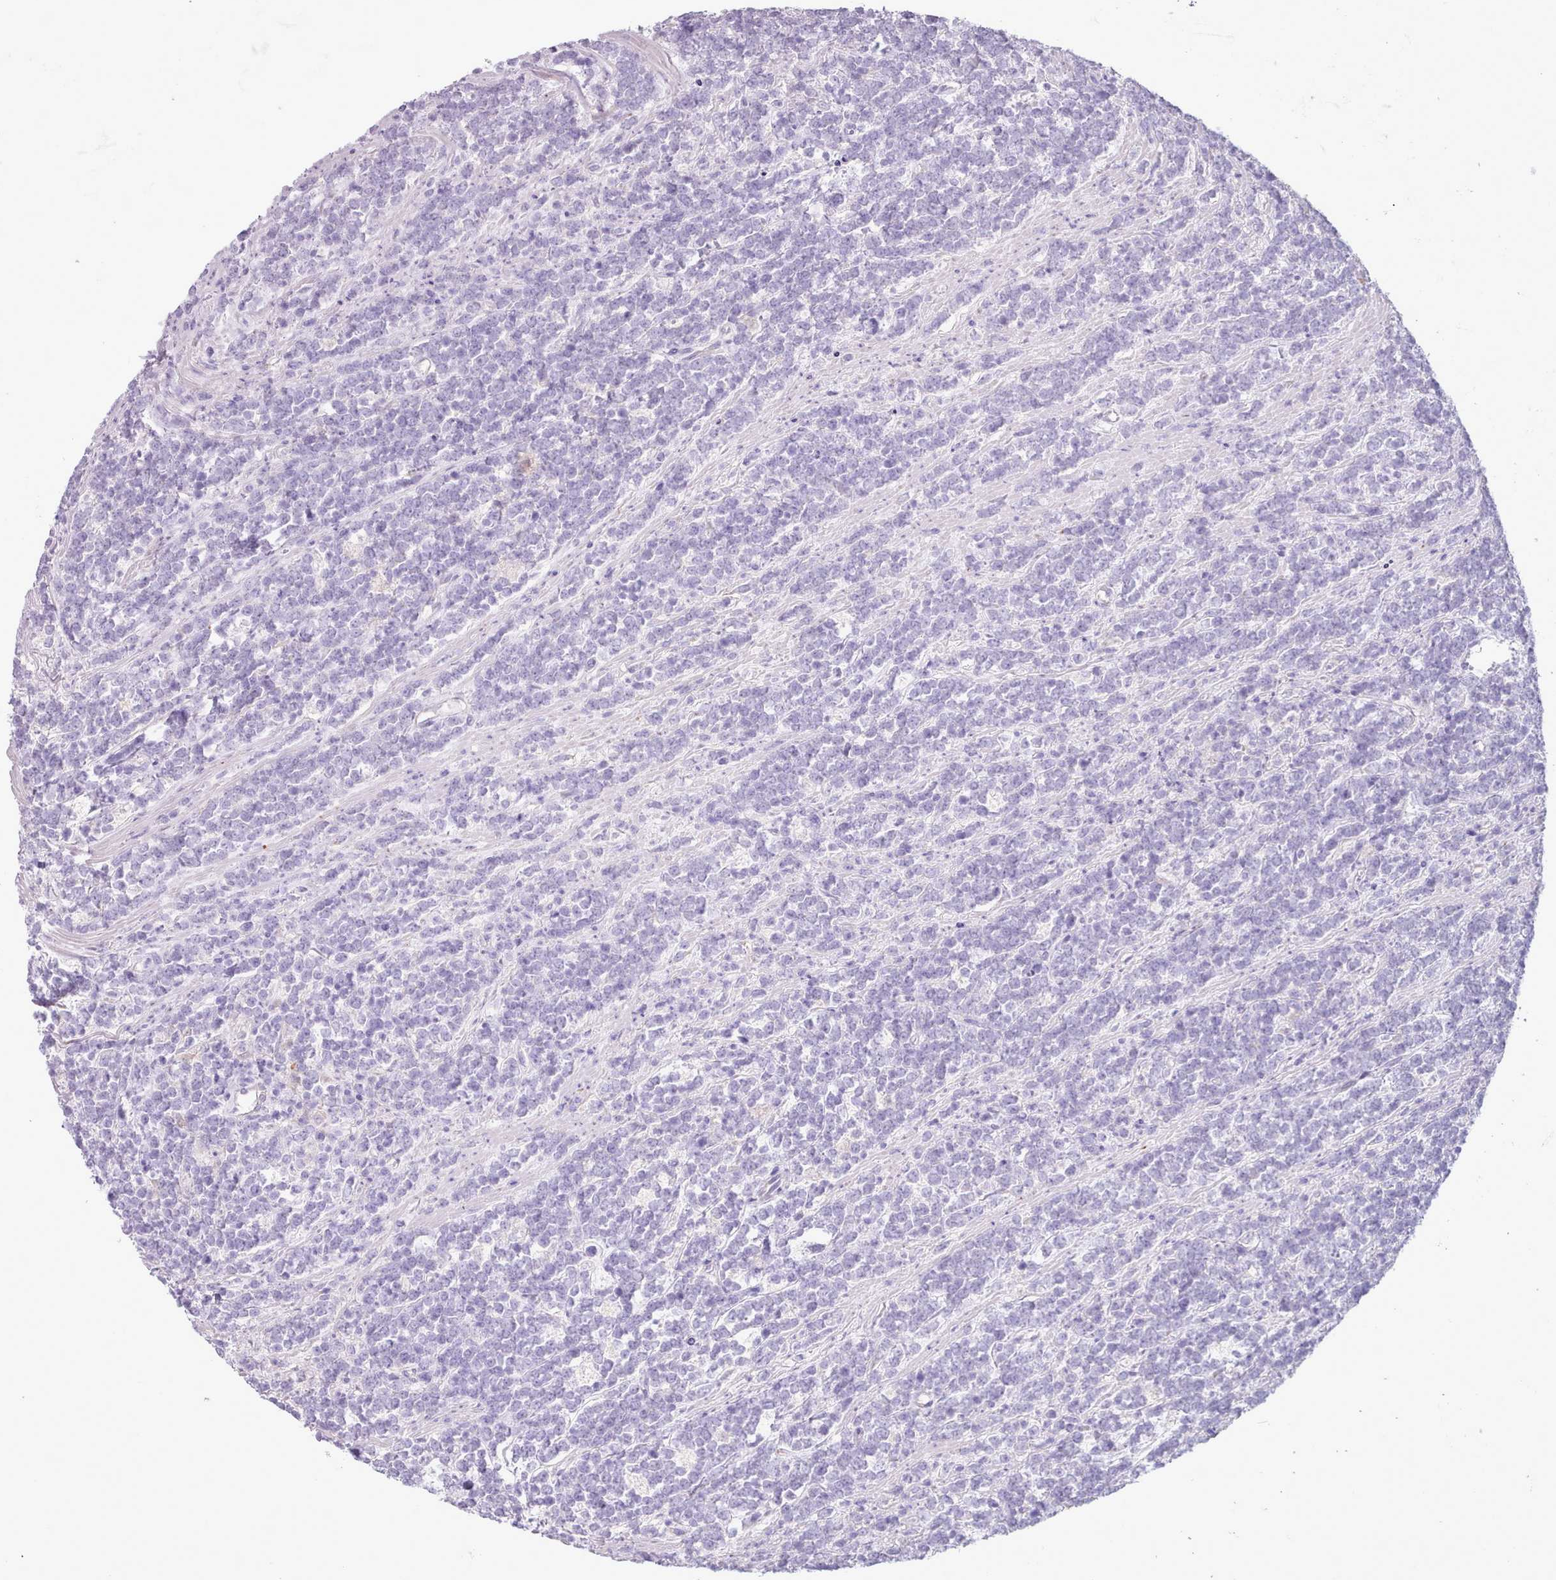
{"staining": {"intensity": "negative", "quantity": "none", "location": "none"}, "tissue": "lymphoma", "cell_type": "Tumor cells", "image_type": "cancer", "snomed": [{"axis": "morphology", "description": "Malignant lymphoma, non-Hodgkin's type, High grade"}, {"axis": "topography", "description": "Small intestine"}, {"axis": "topography", "description": "Colon"}], "caption": "IHC photomicrograph of neoplastic tissue: lymphoma stained with DAB (3,3'-diaminobenzidine) displays no significant protein positivity in tumor cells.", "gene": "AK4", "patient": {"sex": "male", "age": 8}}